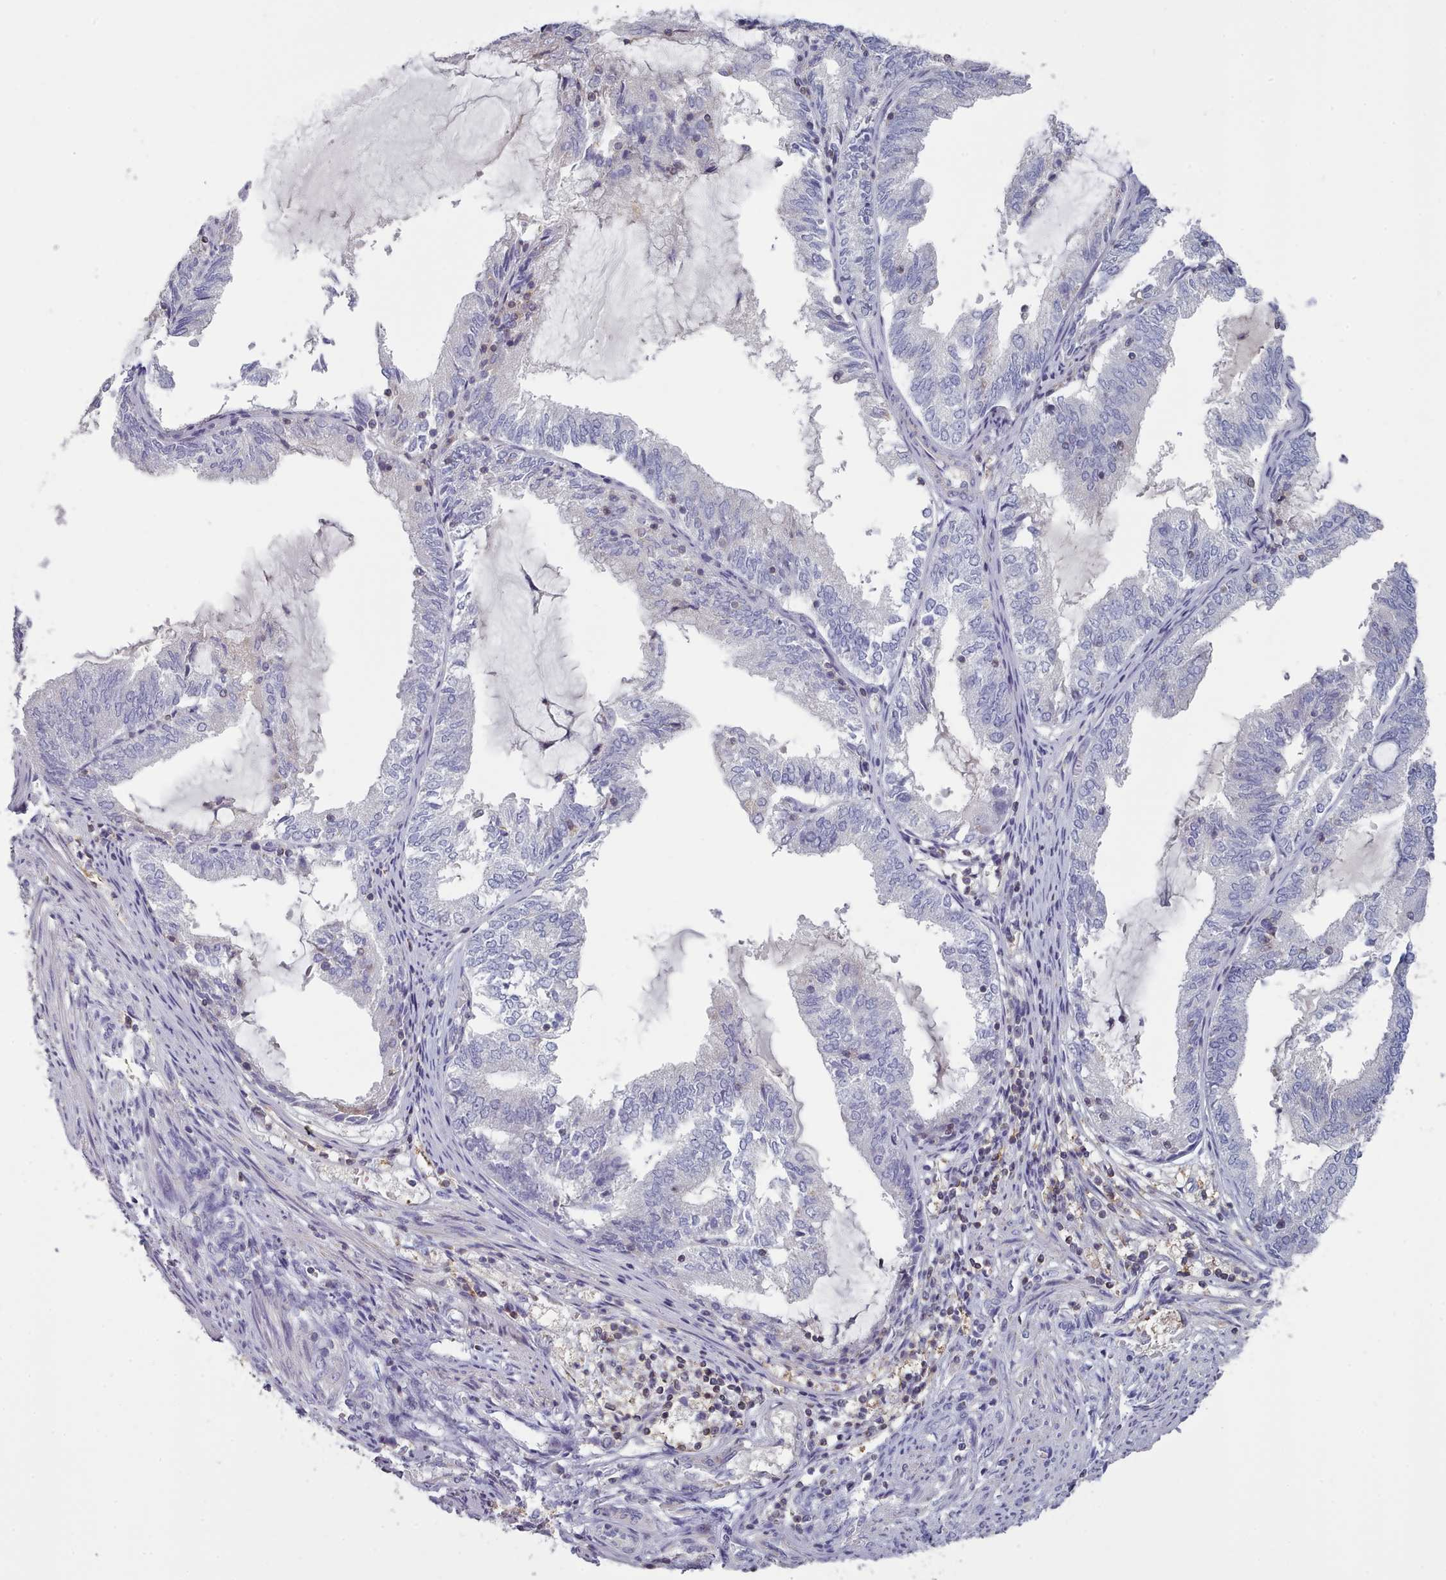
{"staining": {"intensity": "negative", "quantity": "none", "location": "none"}, "tissue": "endometrial cancer", "cell_type": "Tumor cells", "image_type": "cancer", "snomed": [{"axis": "morphology", "description": "Adenocarcinoma, NOS"}, {"axis": "topography", "description": "Endometrium"}], "caption": "The IHC histopathology image has no significant expression in tumor cells of endometrial cancer (adenocarcinoma) tissue.", "gene": "RAC2", "patient": {"sex": "female", "age": 81}}